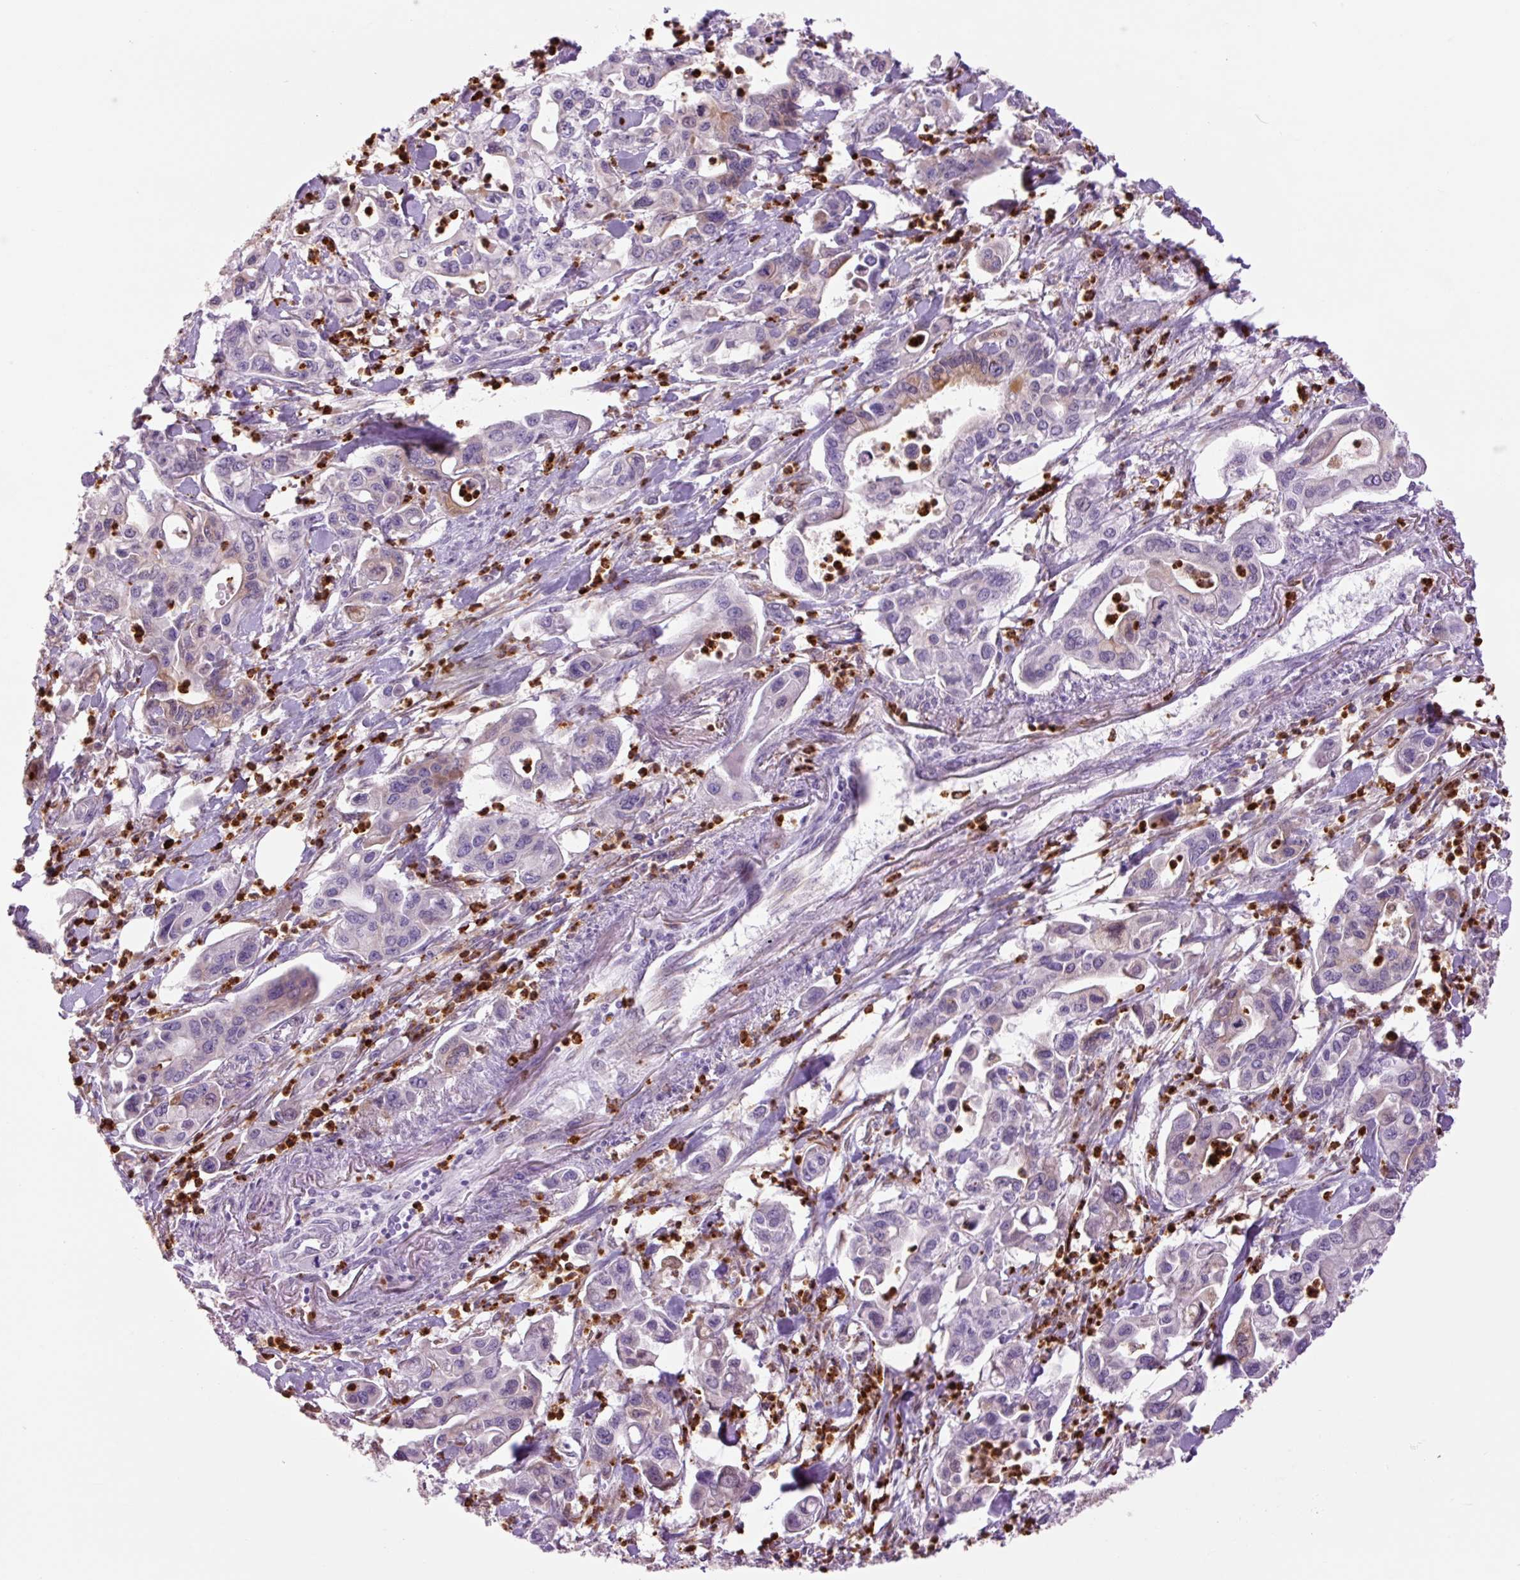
{"staining": {"intensity": "moderate", "quantity": "<25%", "location": "cytoplasmic/membranous"}, "tissue": "pancreatic cancer", "cell_type": "Tumor cells", "image_type": "cancer", "snomed": [{"axis": "morphology", "description": "Adenocarcinoma, NOS"}, {"axis": "topography", "description": "Pancreas"}], "caption": "A brown stain highlights moderate cytoplasmic/membranous expression of a protein in human pancreatic cancer tumor cells.", "gene": "LYZ", "patient": {"sex": "male", "age": 62}}